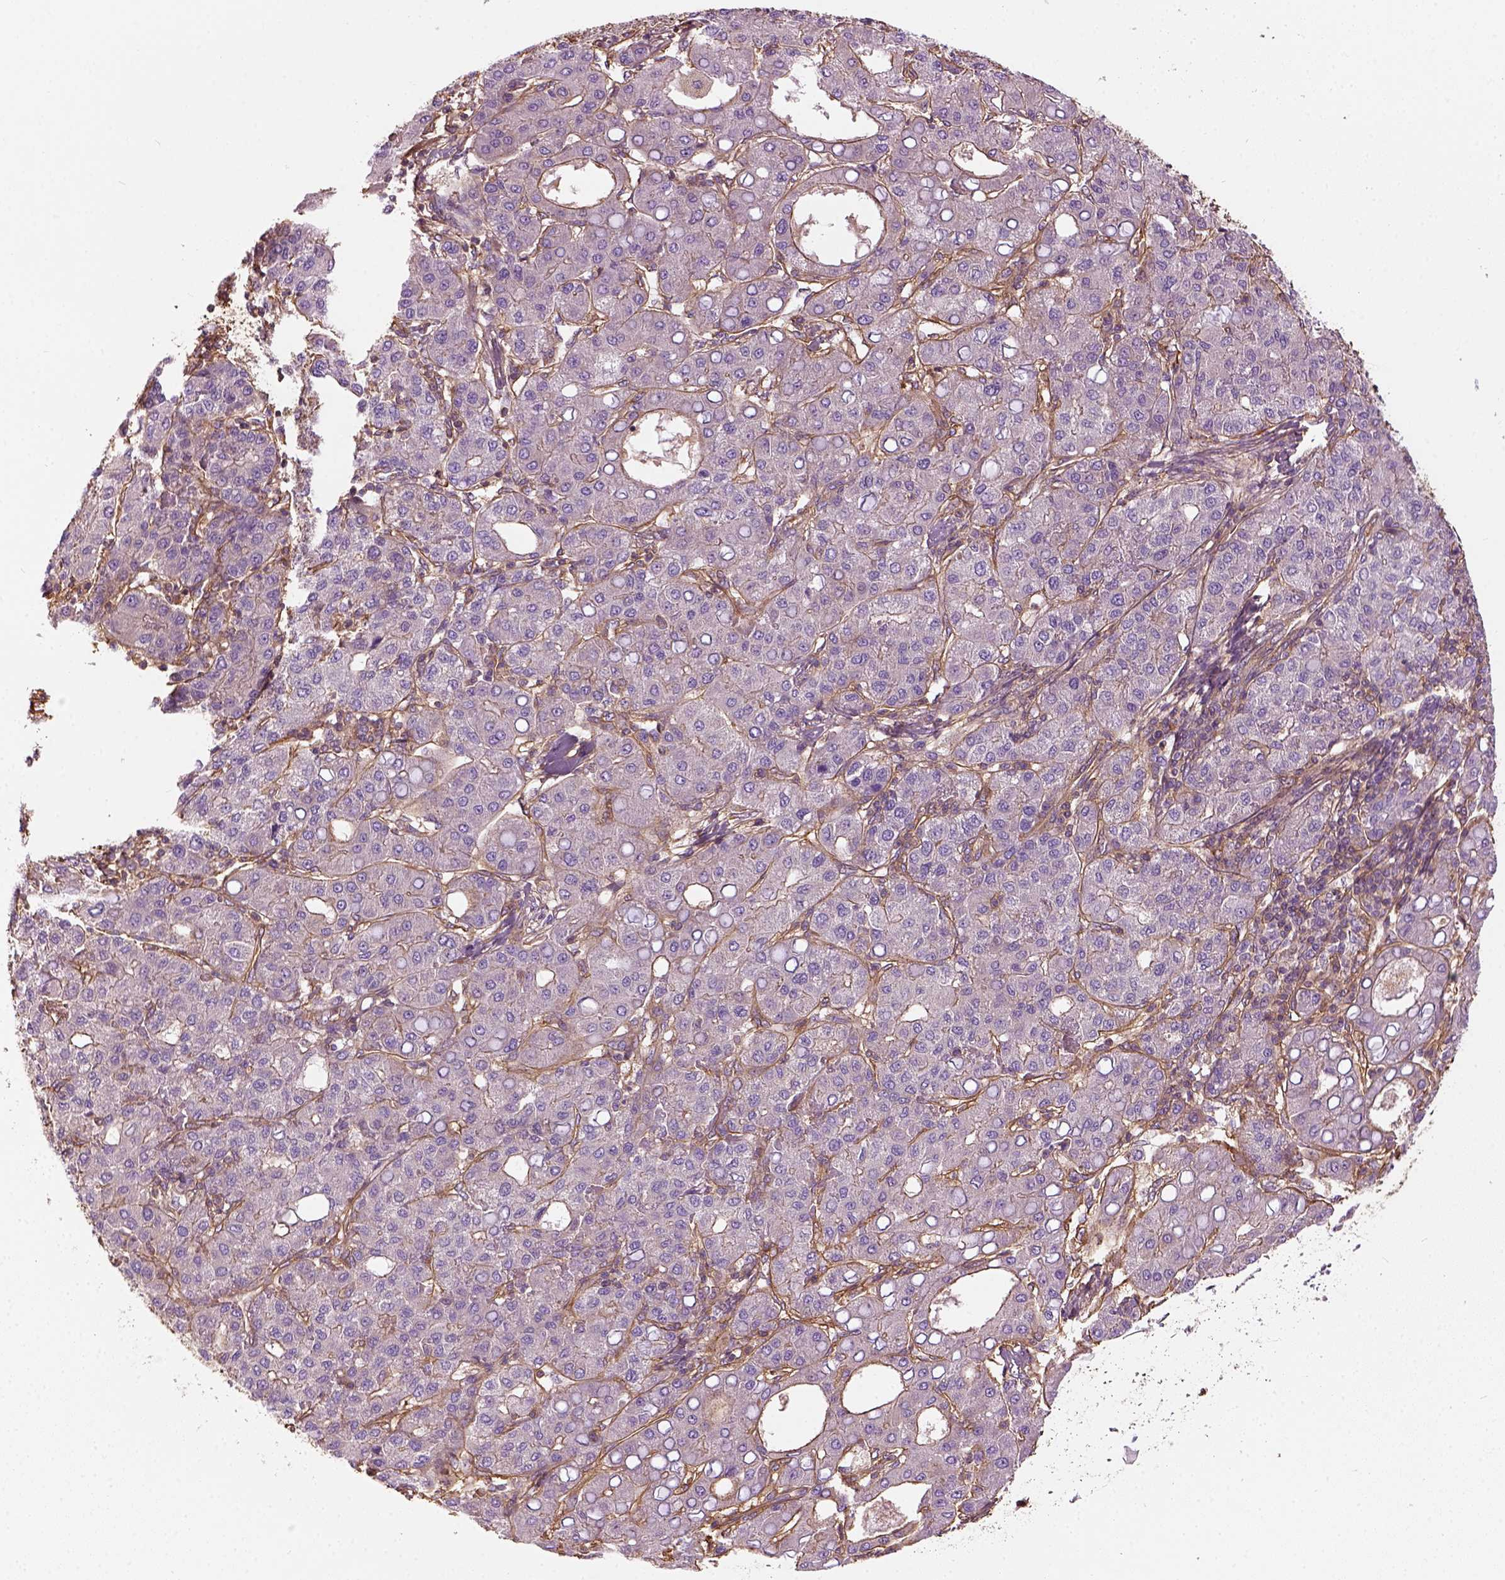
{"staining": {"intensity": "negative", "quantity": "none", "location": "none"}, "tissue": "liver cancer", "cell_type": "Tumor cells", "image_type": "cancer", "snomed": [{"axis": "morphology", "description": "Carcinoma, Hepatocellular, NOS"}, {"axis": "topography", "description": "Liver"}], "caption": "The photomicrograph exhibits no staining of tumor cells in liver hepatocellular carcinoma.", "gene": "COL6A2", "patient": {"sex": "male", "age": 65}}